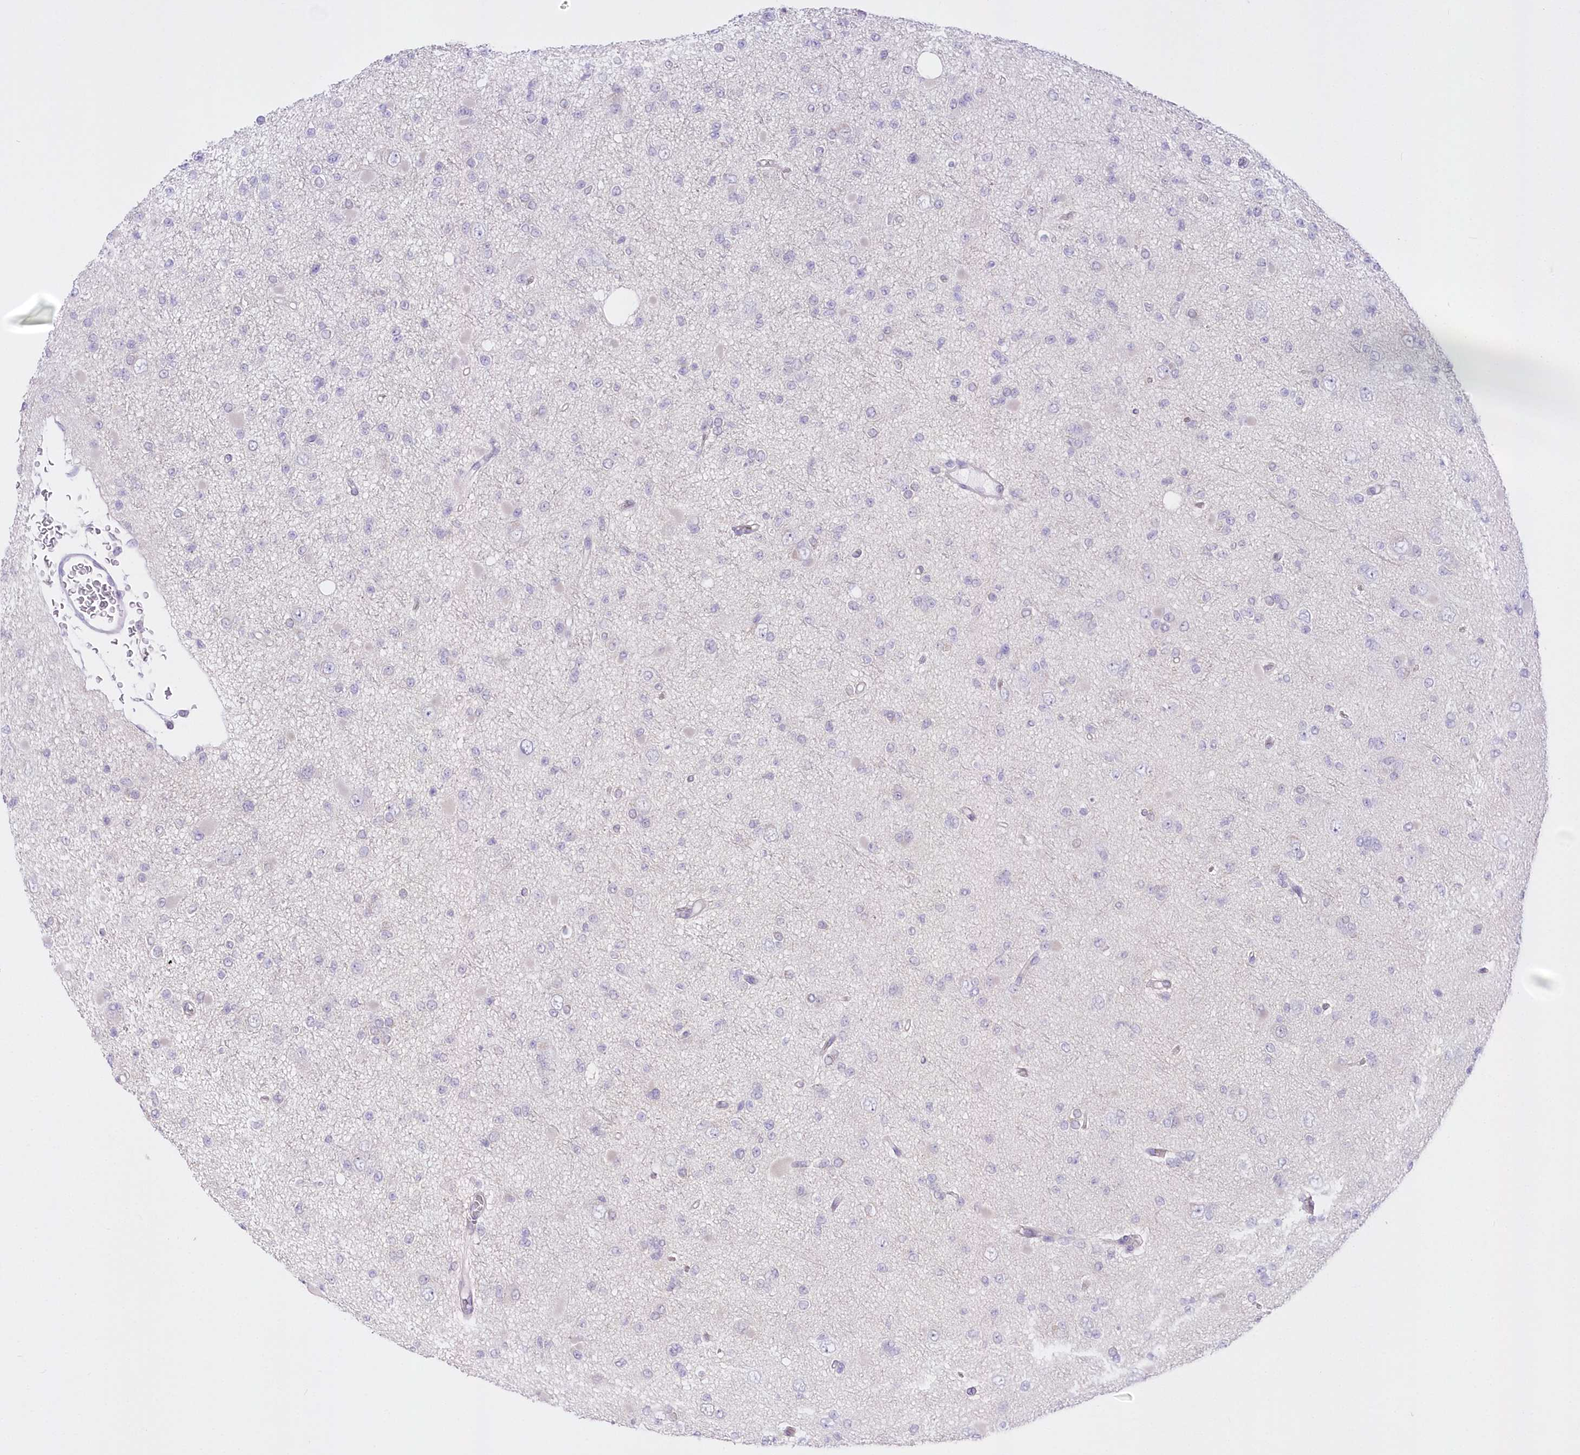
{"staining": {"intensity": "negative", "quantity": "none", "location": "none"}, "tissue": "glioma", "cell_type": "Tumor cells", "image_type": "cancer", "snomed": [{"axis": "morphology", "description": "Glioma, malignant, Low grade"}, {"axis": "topography", "description": "Brain"}], "caption": "Glioma stained for a protein using IHC exhibits no staining tumor cells.", "gene": "UBA6", "patient": {"sex": "female", "age": 22}}